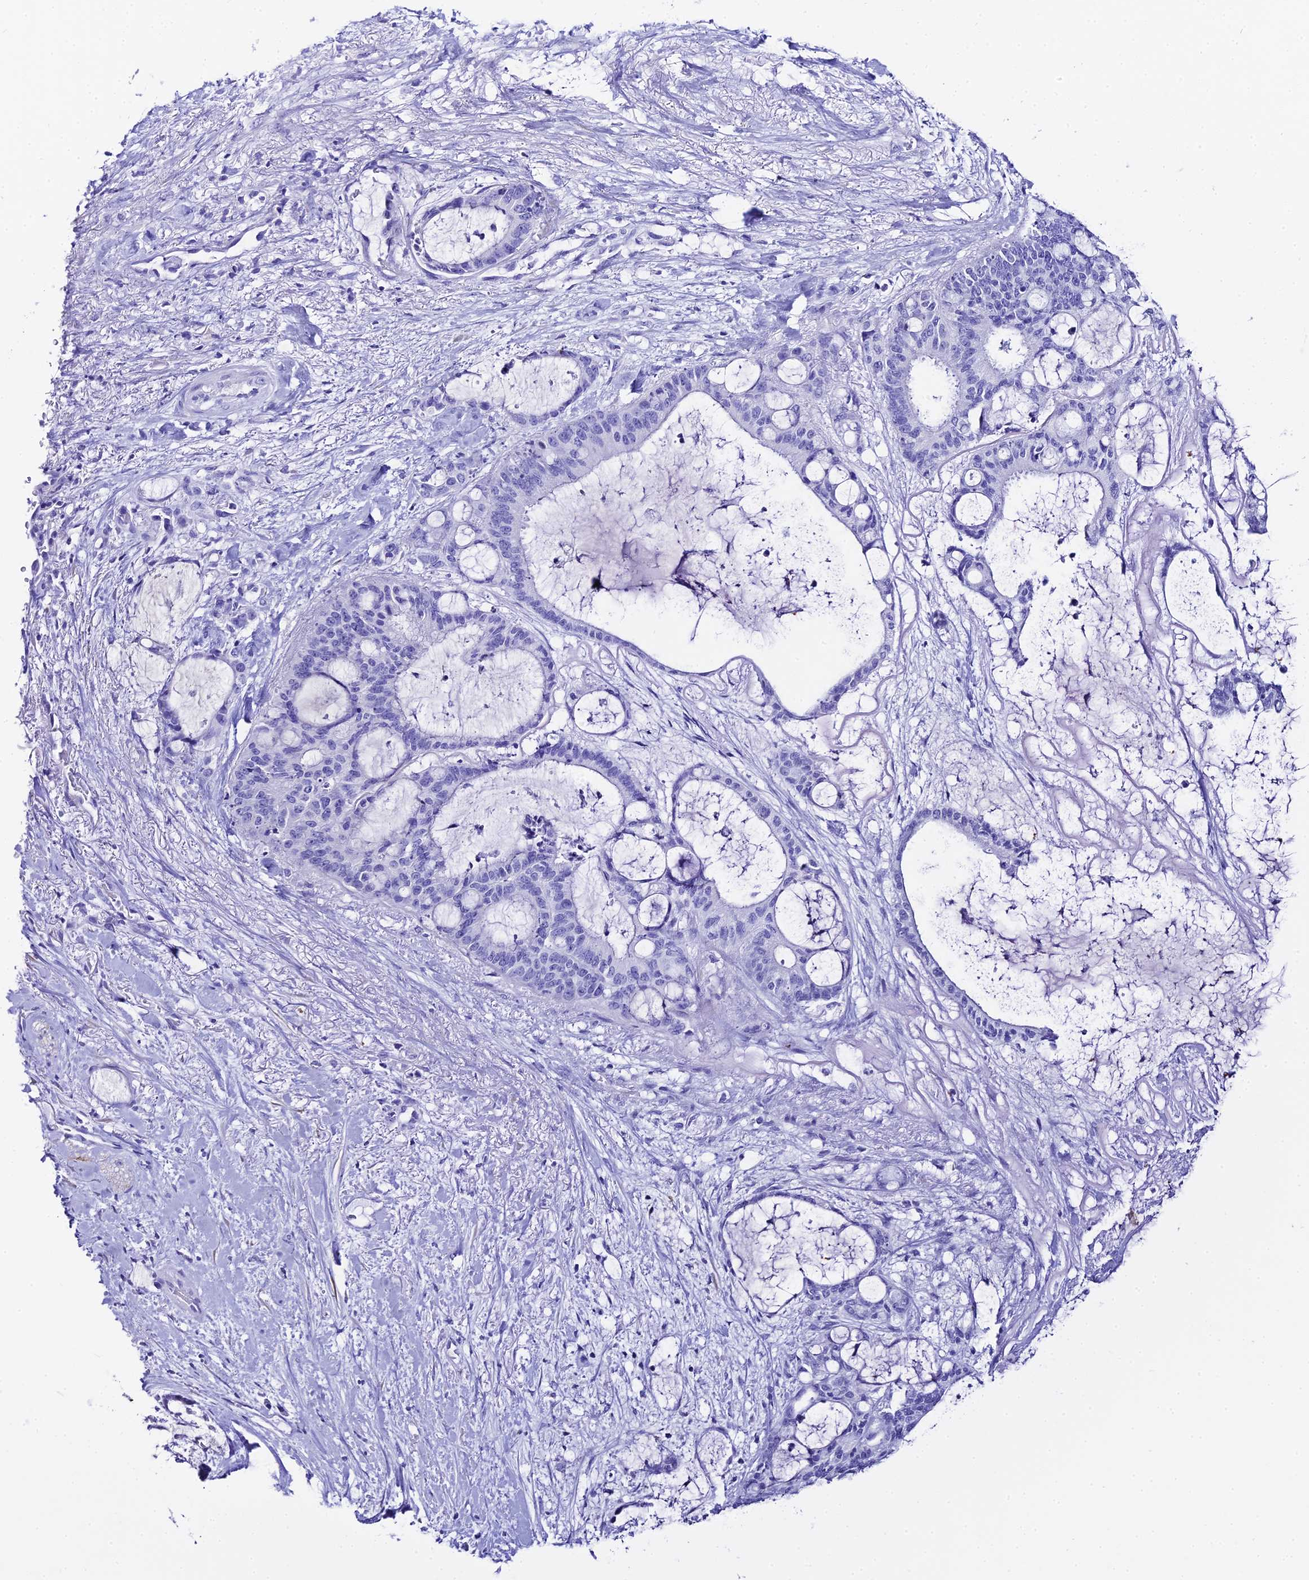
{"staining": {"intensity": "negative", "quantity": "none", "location": "none"}, "tissue": "liver cancer", "cell_type": "Tumor cells", "image_type": "cancer", "snomed": [{"axis": "morphology", "description": "Normal tissue, NOS"}, {"axis": "morphology", "description": "Cholangiocarcinoma"}, {"axis": "topography", "description": "Liver"}, {"axis": "topography", "description": "Peripheral nerve tissue"}], "caption": "Tumor cells show no significant positivity in liver cholangiocarcinoma.", "gene": "TRMT44", "patient": {"sex": "female", "age": 73}}